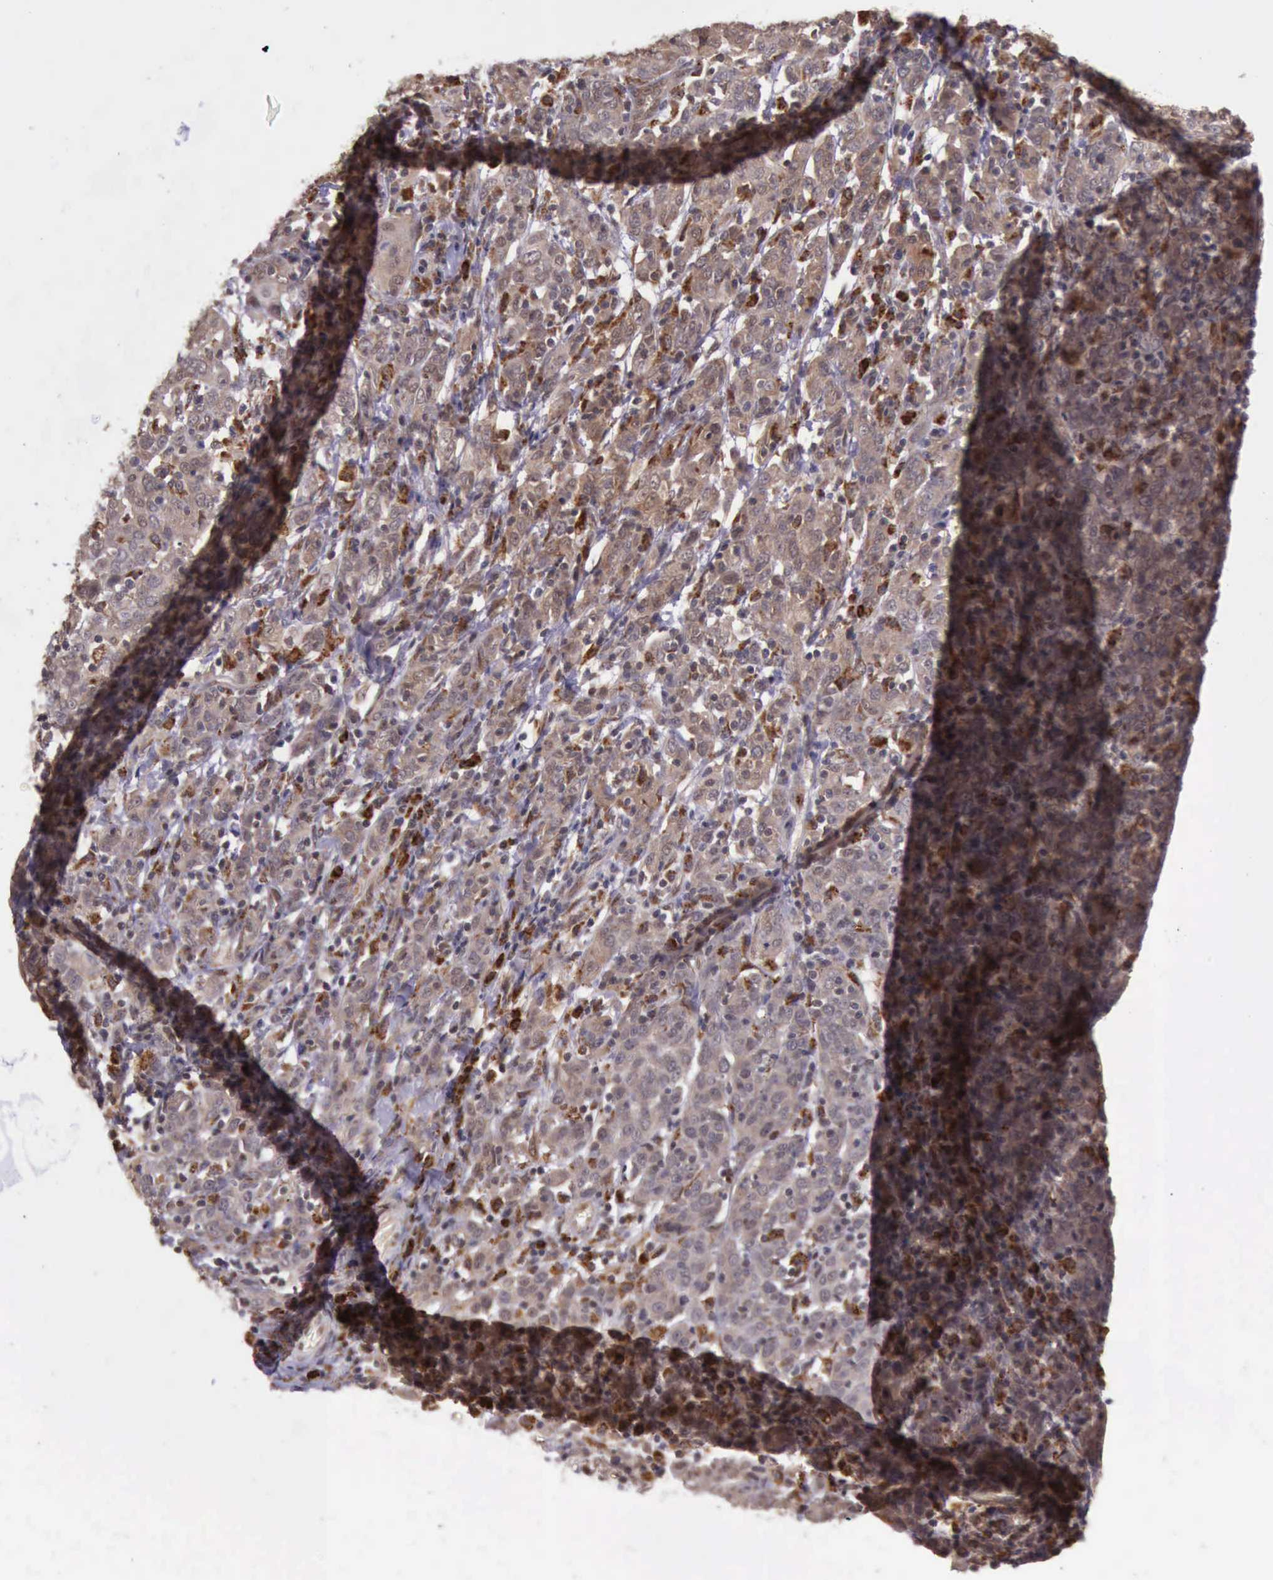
{"staining": {"intensity": "moderate", "quantity": ">75%", "location": "cytoplasmic/membranous"}, "tissue": "cervical cancer", "cell_type": "Tumor cells", "image_type": "cancer", "snomed": [{"axis": "morphology", "description": "Normal tissue, NOS"}, {"axis": "morphology", "description": "Squamous cell carcinoma, NOS"}, {"axis": "topography", "description": "Cervix"}], "caption": "This is a histology image of IHC staining of squamous cell carcinoma (cervical), which shows moderate positivity in the cytoplasmic/membranous of tumor cells.", "gene": "ARMCX3", "patient": {"sex": "female", "age": 67}}